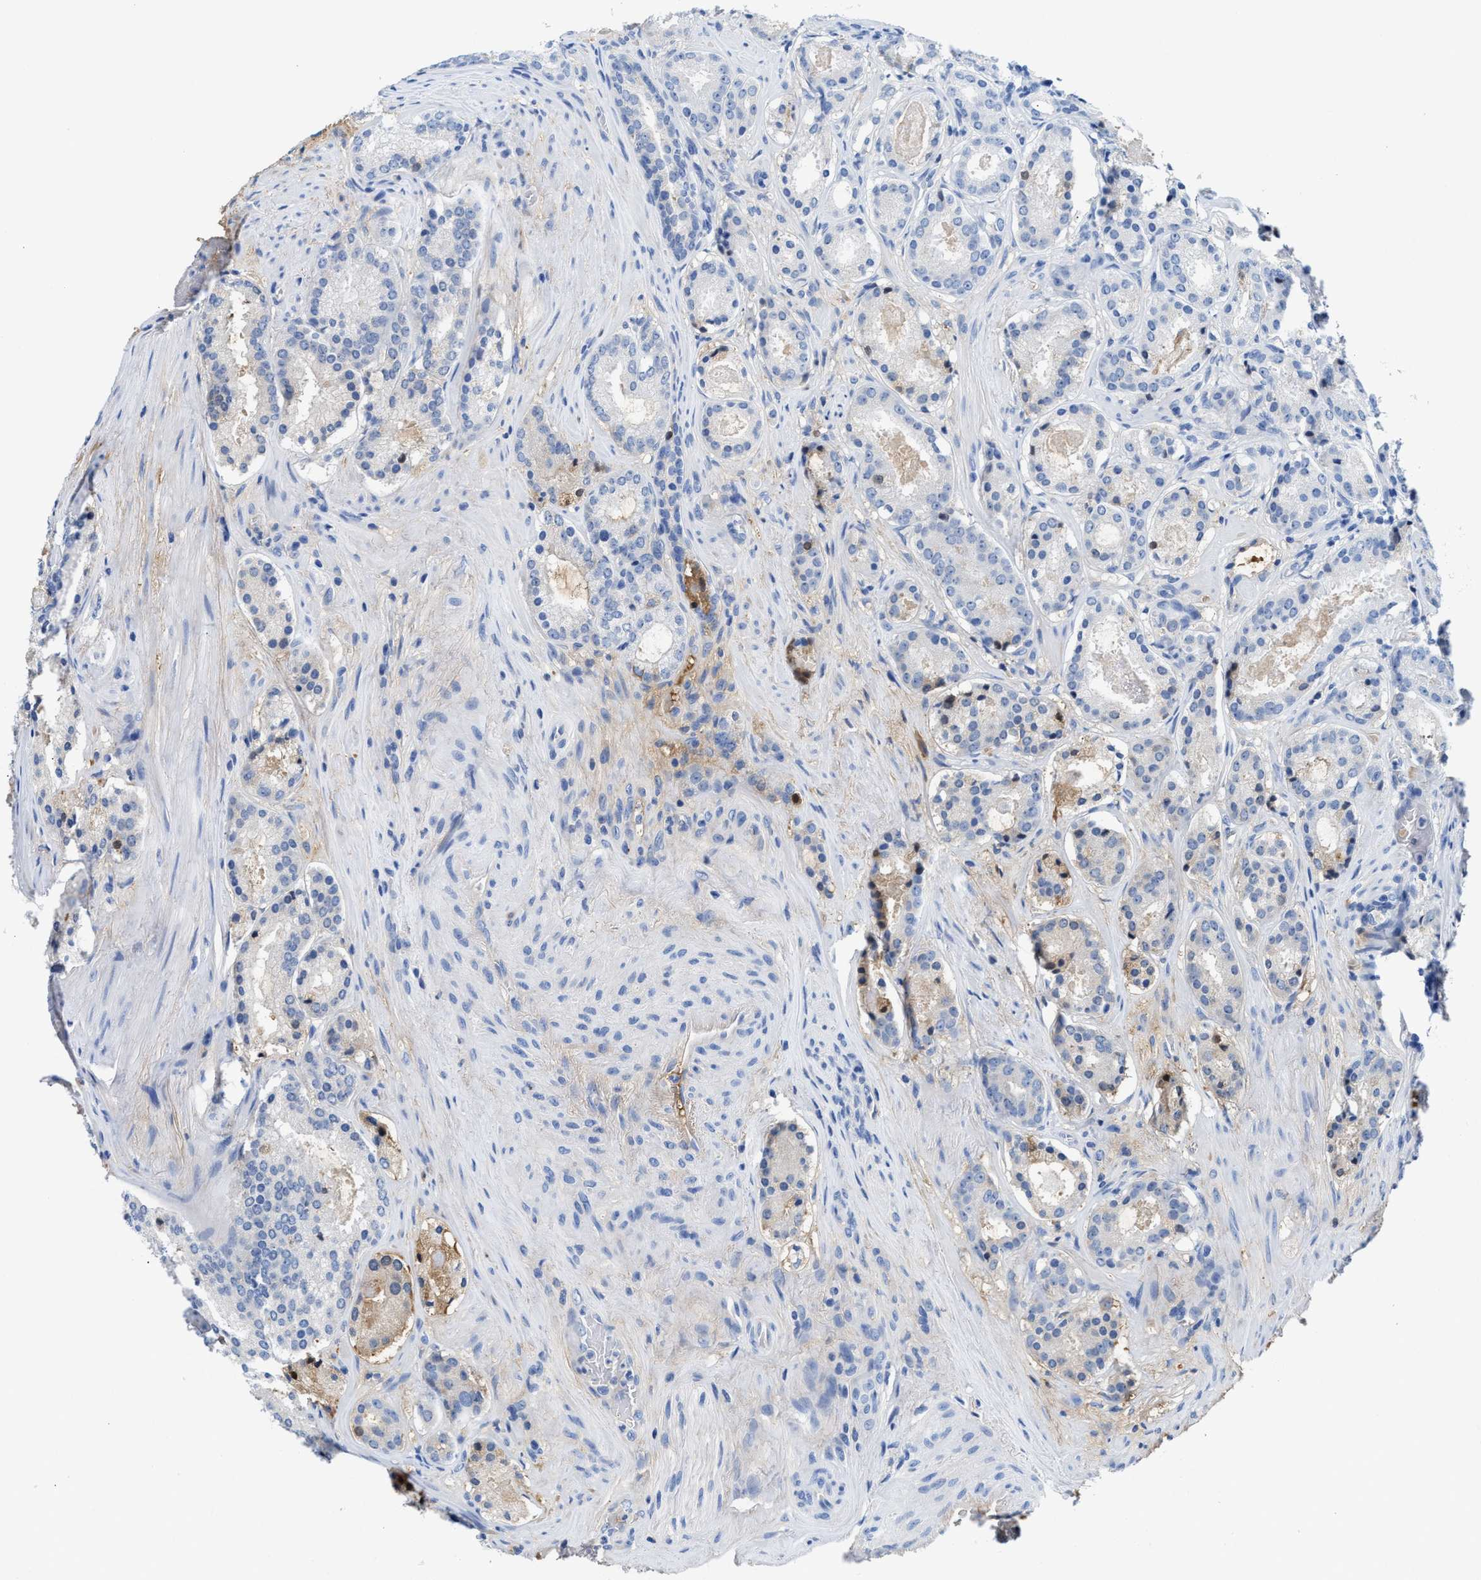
{"staining": {"intensity": "negative", "quantity": "none", "location": "none"}, "tissue": "prostate cancer", "cell_type": "Tumor cells", "image_type": "cancer", "snomed": [{"axis": "morphology", "description": "Adenocarcinoma, Low grade"}, {"axis": "topography", "description": "Prostate"}], "caption": "Immunohistochemistry (IHC) of human prostate adenocarcinoma (low-grade) demonstrates no positivity in tumor cells.", "gene": "GC", "patient": {"sex": "male", "age": 69}}